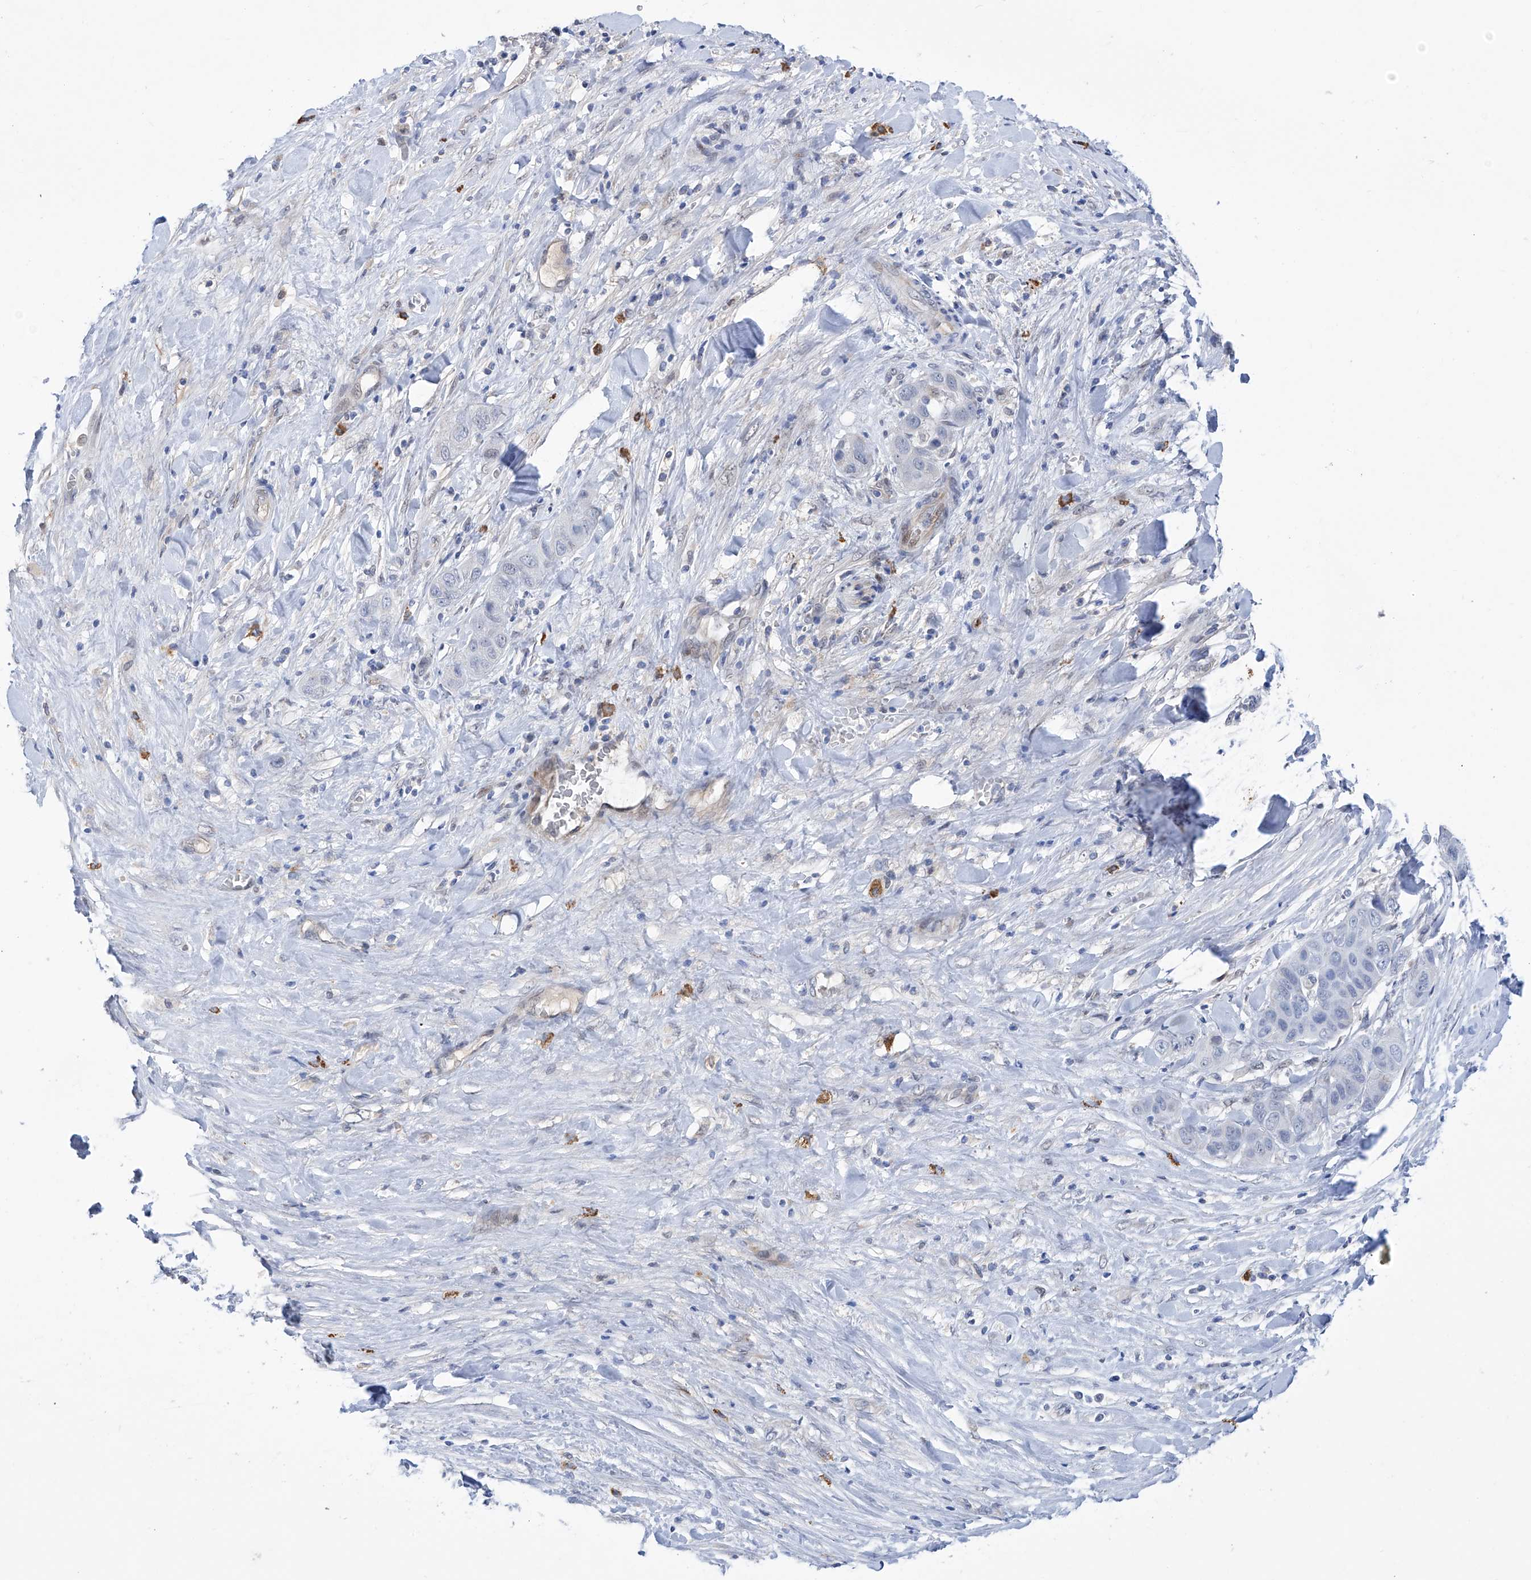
{"staining": {"intensity": "negative", "quantity": "none", "location": "none"}, "tissue": "liver cancer", "cell_type": "Tumor cells", "image_type": "cancer", "snomed": [{"axis": "morphology", "description": "Cholangiocarcinoma"}, {"axis": "topography", "description": "Liver"}], "caption": "High magnification brightfield microscopy of liver cholangiocarcinoma stained with DAB (3,3'-diaminobenzidine) (brown) and counterstained with hematoxylin (blue): tumor cells show no significant expression.", "gene": "PGM3", "patient": {"sex": "female", "age": 52}}